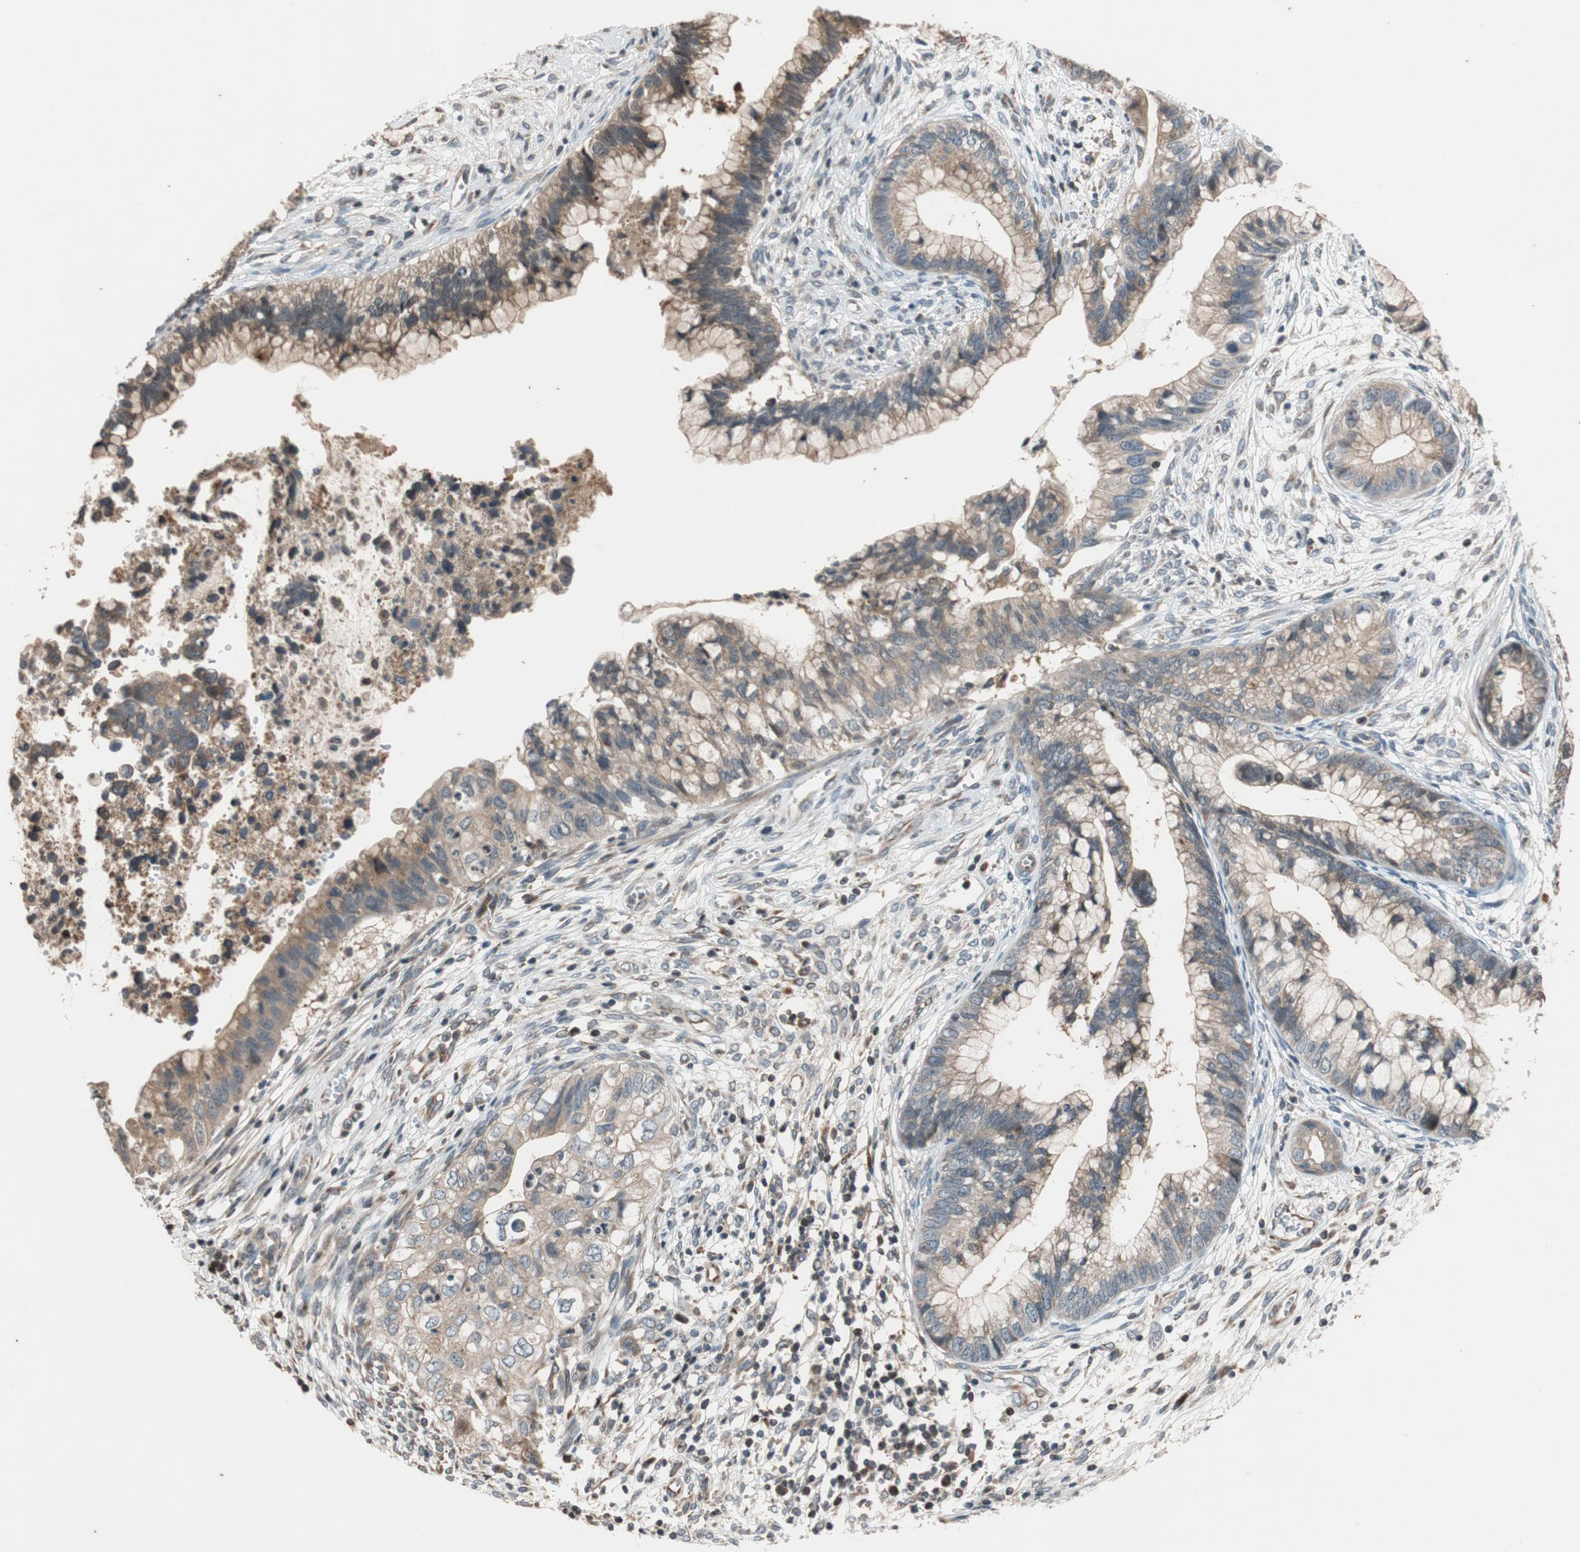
{"staining": {"intensity": "moderate", "quantity": ">75%", "location": "cytoplasmic/membranous"}, "tissue": "cervical cancer", "cell_type": "Tumor cells", "image_type": "cancer", "snomed": [{"axis": "morphology", "description": "Adenocarcinoma, NOS"}, {"axis": "topography", "description": "Cervix"}], "caption": "High-power microscopy captured an immunohistochemistry image of cervical cancer (adenocarcinoma), revealing moderate cytoplasmic/membranous expression in approximately >75% of tumor cells. (IHC, brightfield microscopy, high magnification).", "gene": "ATP2C1", "patient": {"sex": "female", "age": 44}}